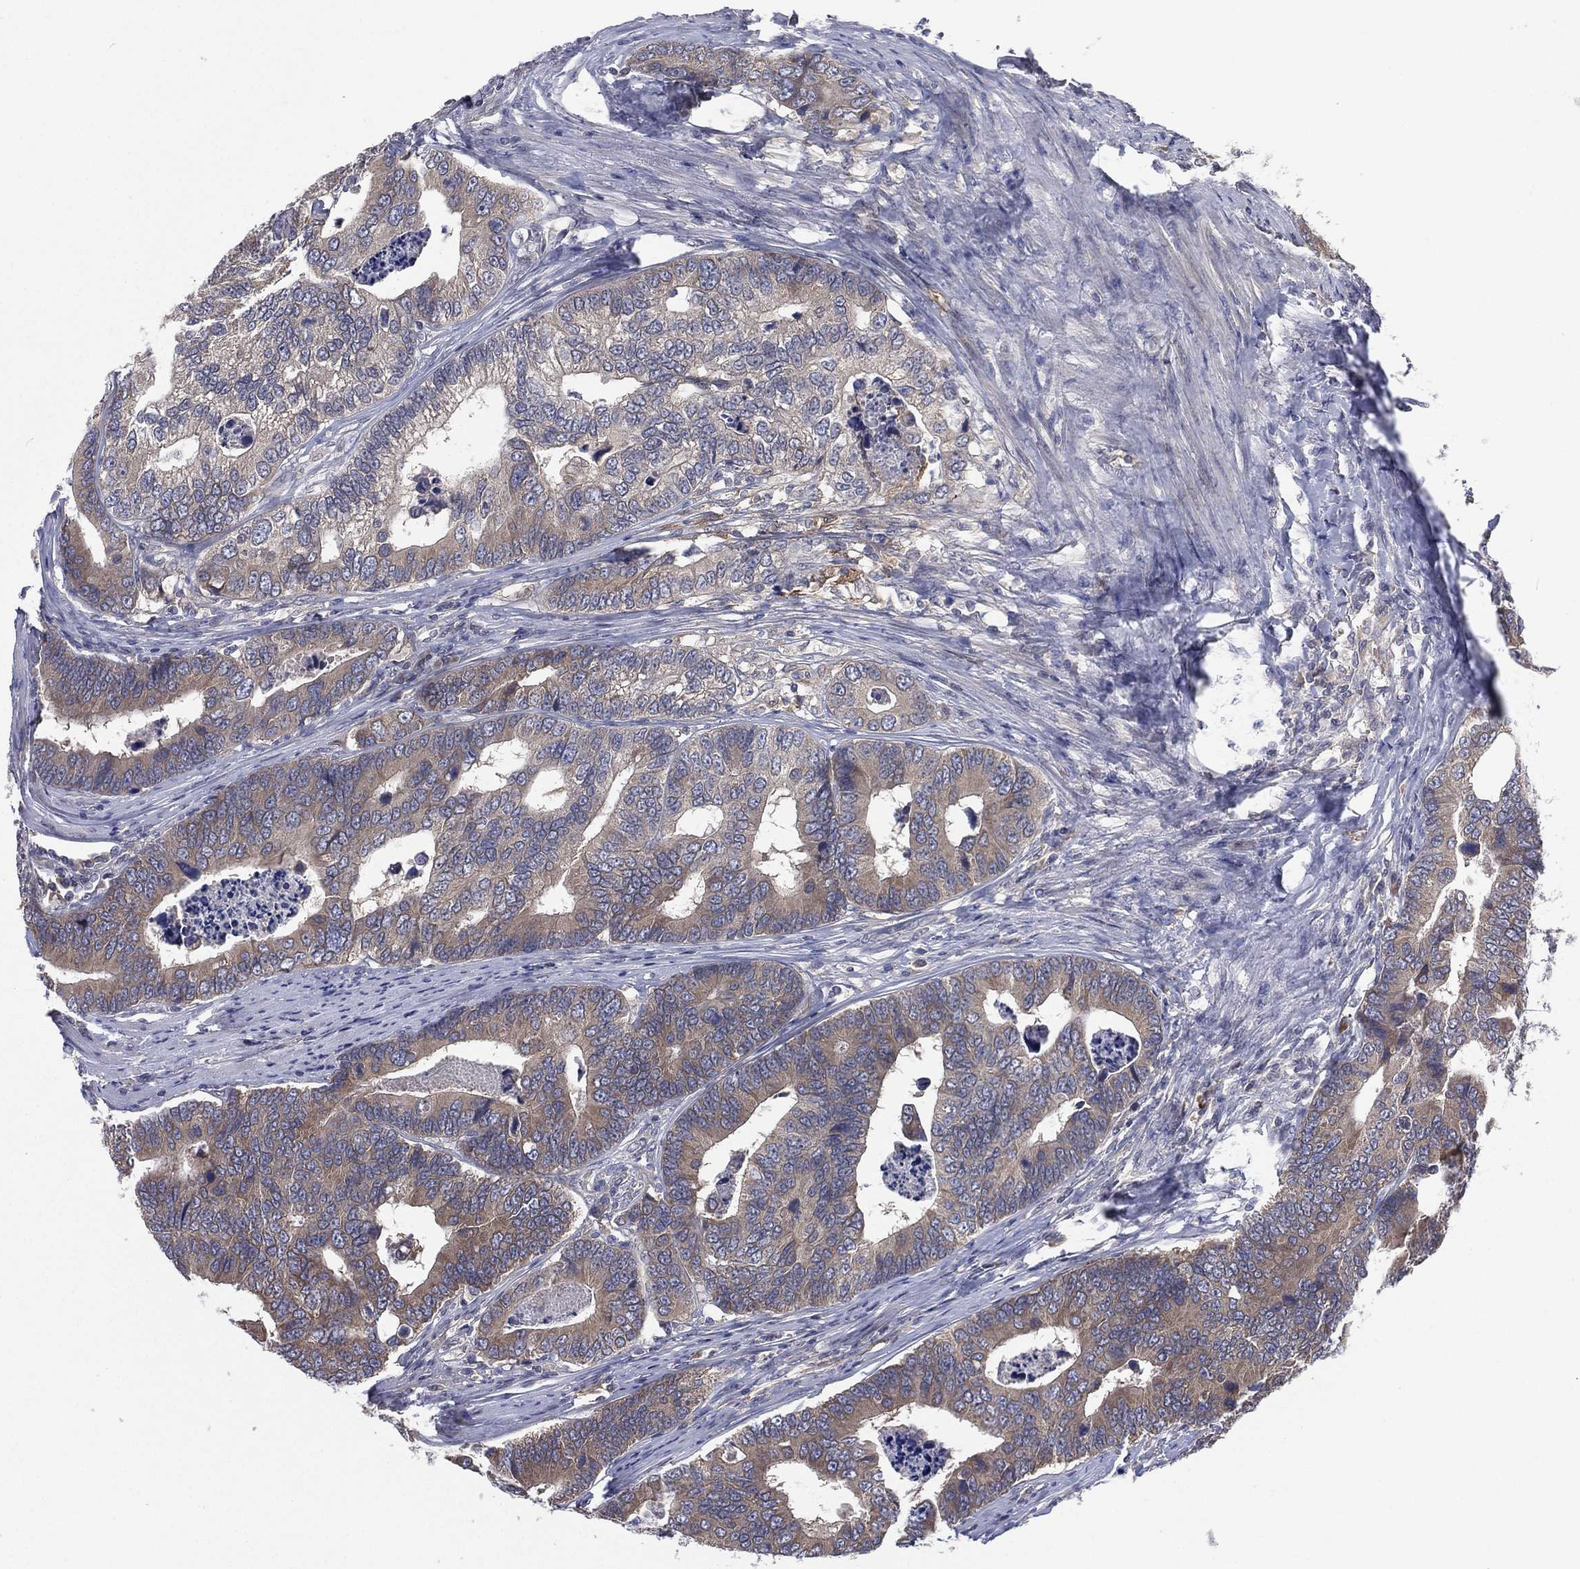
{"staining": {"intensity": "weak", "quantity": "25%-75%", "location": "cytoplasmic/membranous"}, "tissue": "colorectal cancer", "cell_type": "Tumor cells", "image_type": "cancer", "snomed": [{"axis": "morphology", "description": "Adenocarcinoma, NOS"}, {"axis": "topography", "description": "Colon"}], "caption": "Weak cytoplasmic/membranous expression is present in about 25%-75% of tumor cells in colorectal adenocarcinoma. (brown staining indicates protein expression, while blue staining denotes nuclei).", "gene": "MPP7", "patient": {"sex": "female", "age": 72}}